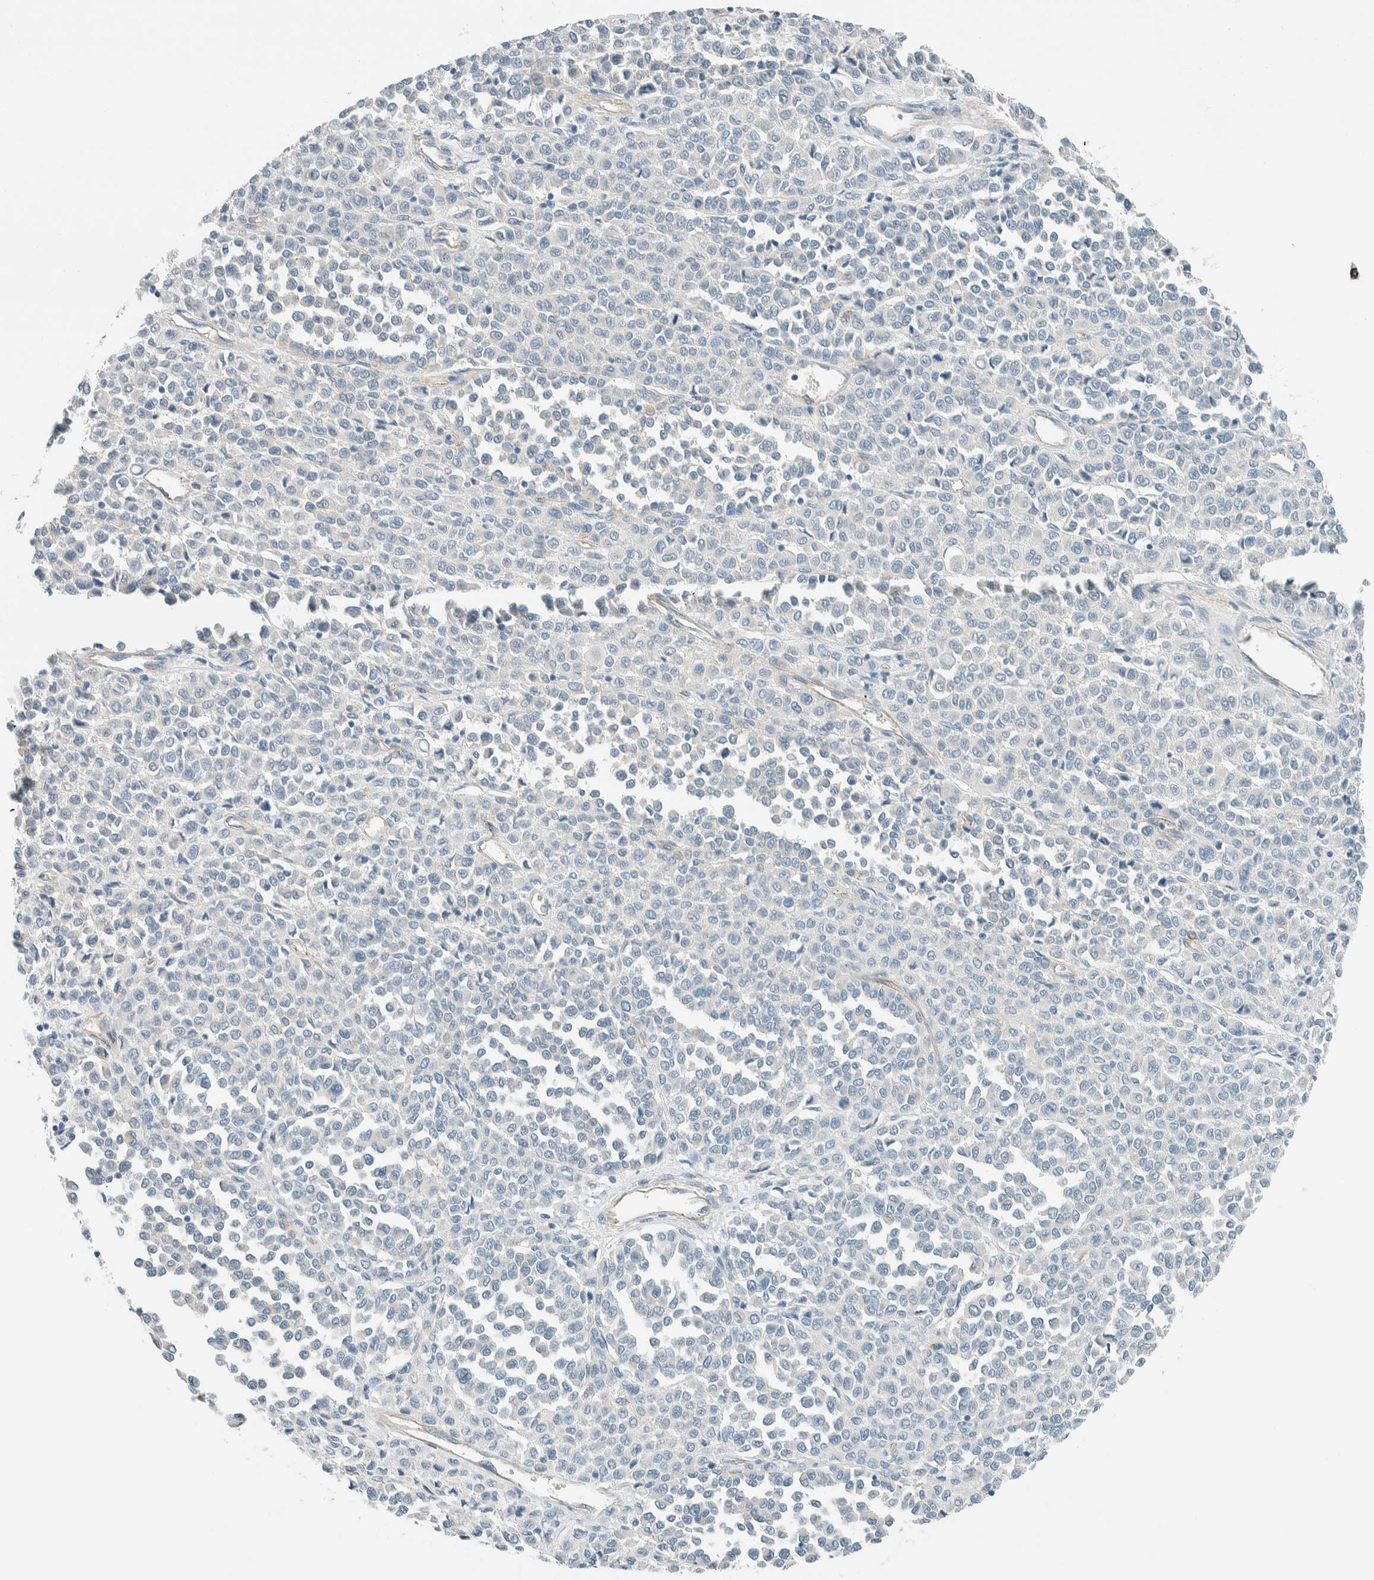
{"staining": {"intensity": "negative", "quantity": "none", "location": "none"}, "tissue": "melanoma", "cell_type": "Tumor cells", "image_type": "cancer", "snomed": [{"axis": "morphology", "description": "Malignant melanoma, Metastatic site"}, {"axis": "topography", "description": "Pancreas"}], "caption": "Immunohistochemistry (IHC) photomicrograph of neoplastic tissue: melanoma stained with DAB displays no significant protein staining in tumor cells.", "gene": "SLFN12", "patient": {"sex": "female", "age": 30}}